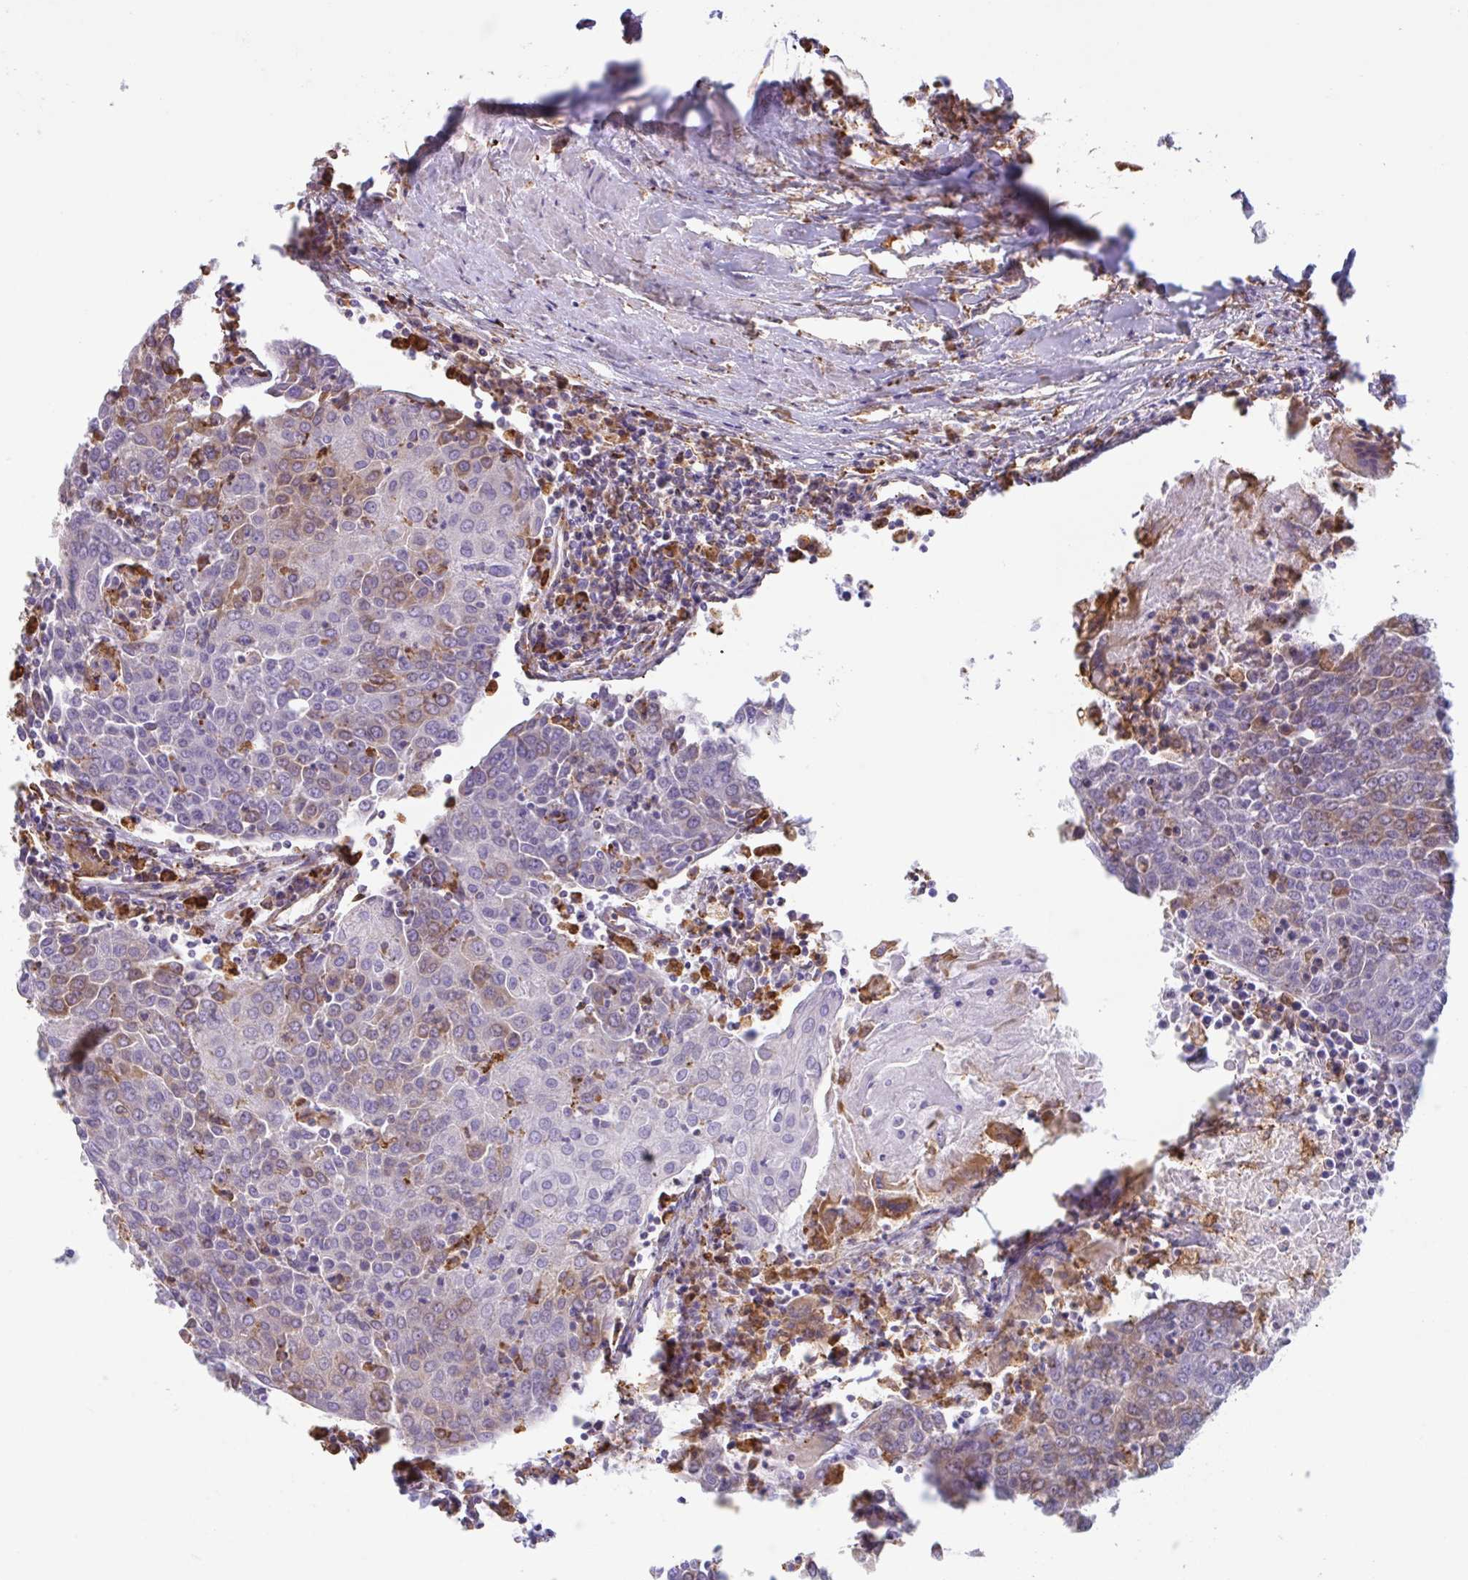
{"staining": {"intensity": "weak", "quantity": "25%-75%", "location": "cytoplasmic/membranous"}, "tissue": "urothelial cancer", "cell_type": "Tumor cells", "image_type": "cancer", "snomed": [{"axis": "morphology", "description": "Urothelial carcinoma, High grade"}, {"axis": "topography", "description": "Urinary bladder"}], "caption": "Immunohistochemistry (IHC) of urothelial cancer shows low levels of weak cytoplasmic/membranous staining in approximately 25%-75% of tumor cells.", "gene": "DOK4", "patient": {"sex": "female", "age": 85}}